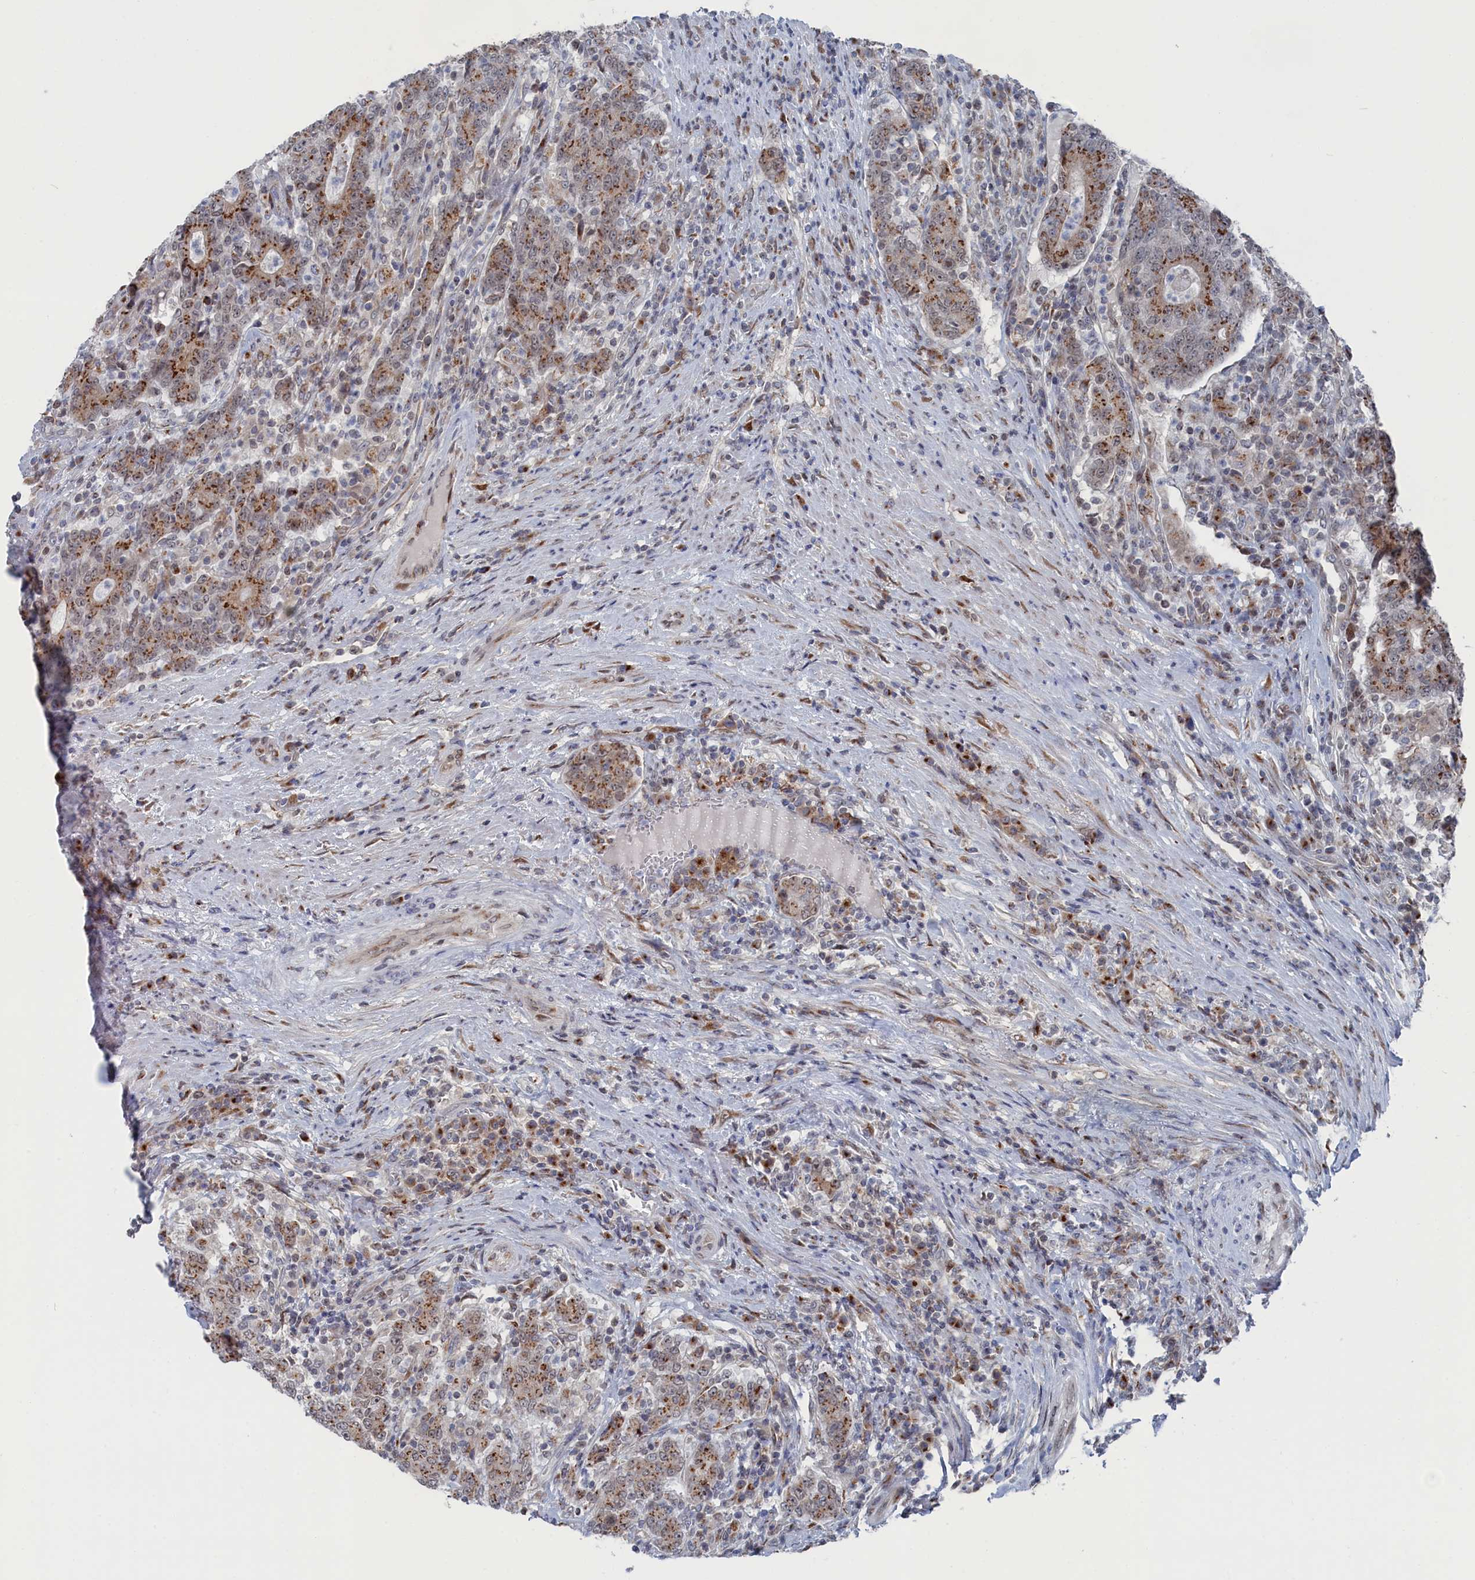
{"staining": {"intensity": "moderate", "quantity": ">75%", "location": "cytoplasmic/membranous"}, "tissue": "colorectal cancer", "cell_type": "Tumor cells", "image_type": "cancer", "snomed": [{"axis": "morphology", "description": "Adenocarcinoma, NOS"}, {"axis": "topography", "description": "Colon"}], "caption": "The micrograph demonstrates immunohistochemical staining of colorectal cancer. There is moderate cytoplasmic/membranous staining is seen in approximately >75% of tumor cells. The staining is performed using DAB (3,3'-diaminobenzidine) brown chromogen to label protein expression. The nuclei are counter-stained blue using hematoxylin.", "gene": "IRX1", "patient": {"sex": "female", "age": 75}}